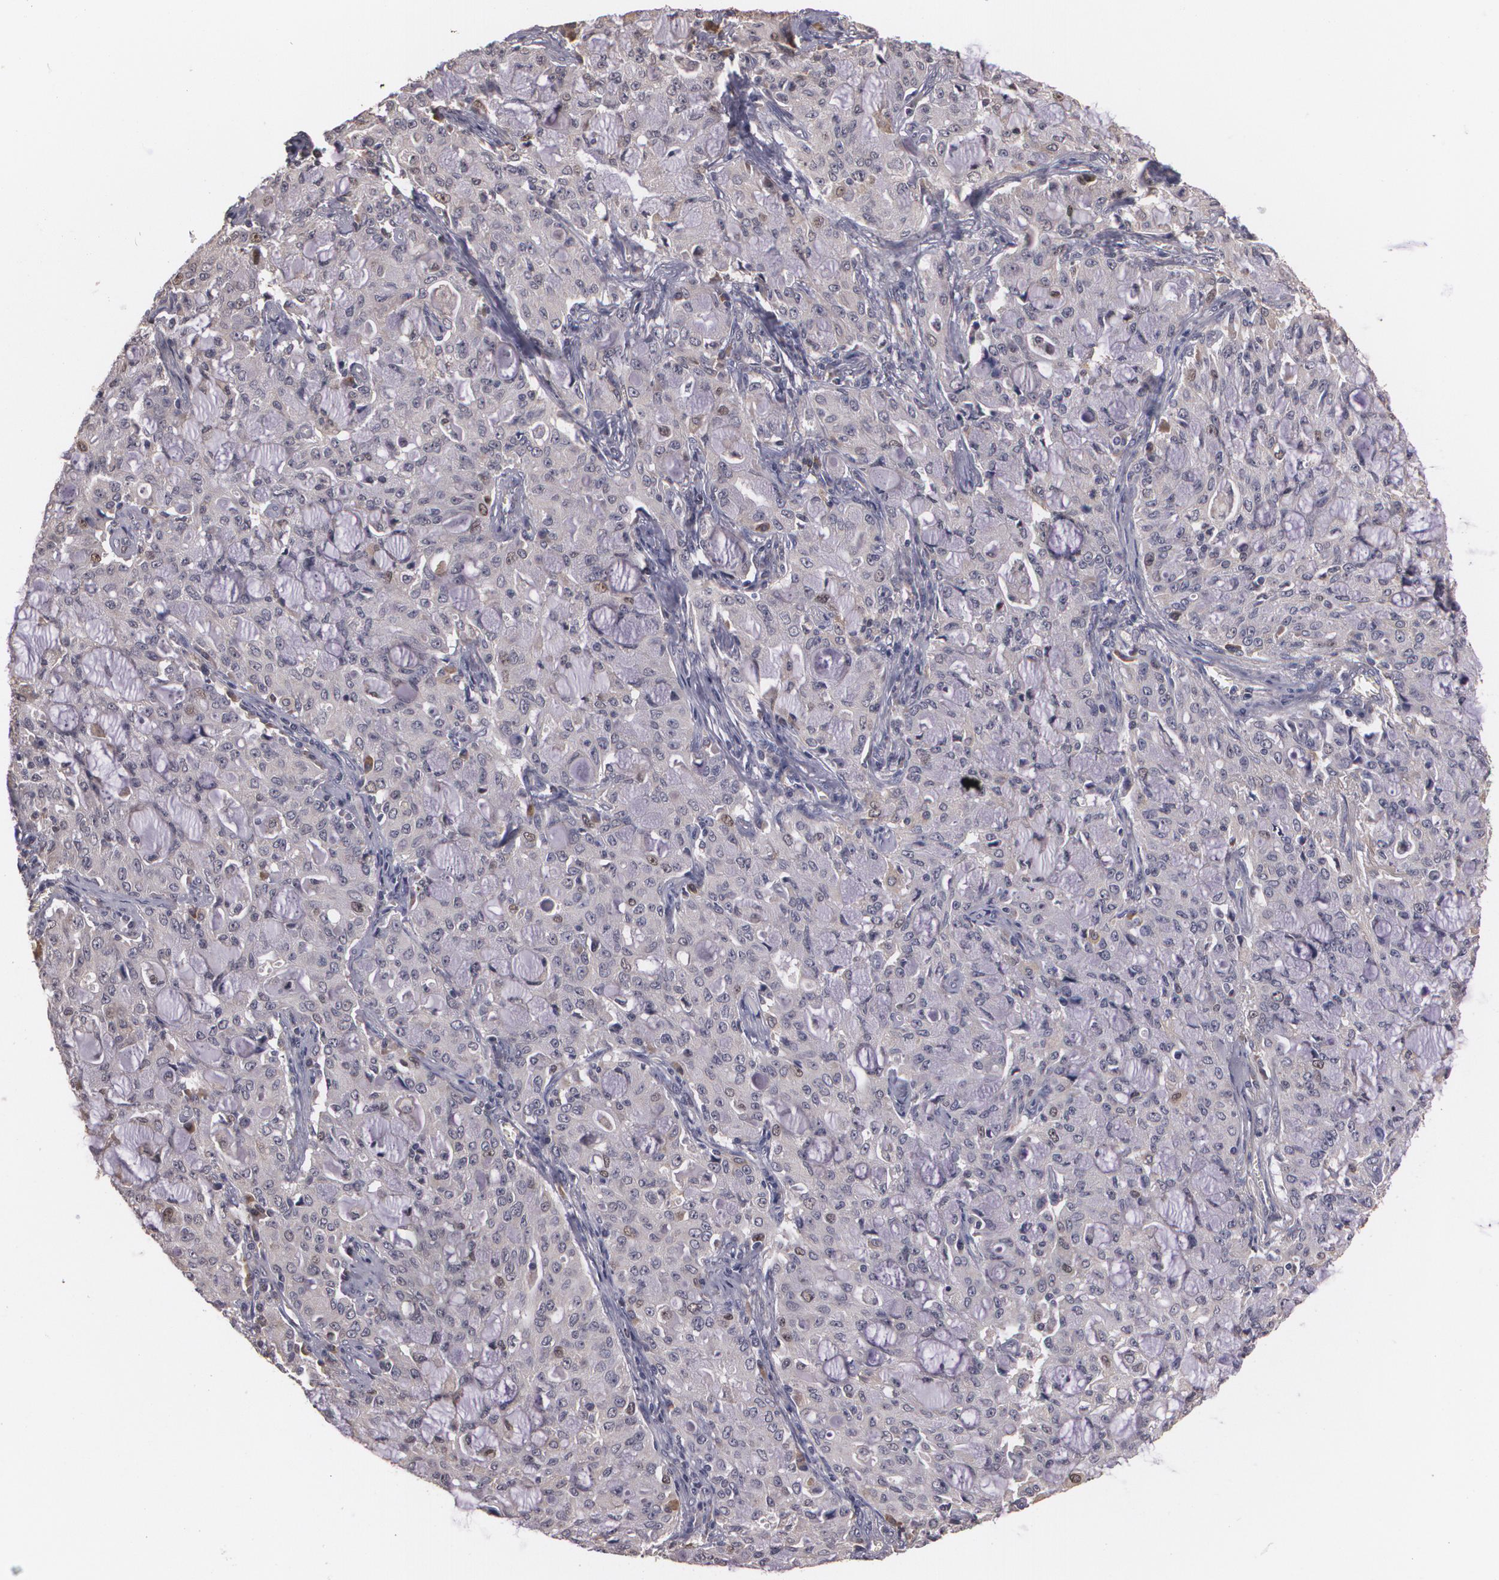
{"staining": {"intensity": "weak", "quantity": "<25%", "location": "nuclear"}, "tissue": "lung cancer", "cell_type": "Tumor cells", "image_type": "cancer", "snomed": [{"axis": "morphology", "description": "Adenocarcinoma, NOS"}, {"axis": "topography", "description": "Lung"}], "caption": "Lung adenocarcinoma was stained to show a protein in brown. There is no significant expression in tumor cells.", "gene": "BRCA1", "patient": {"sex": "female", "age": 44}}